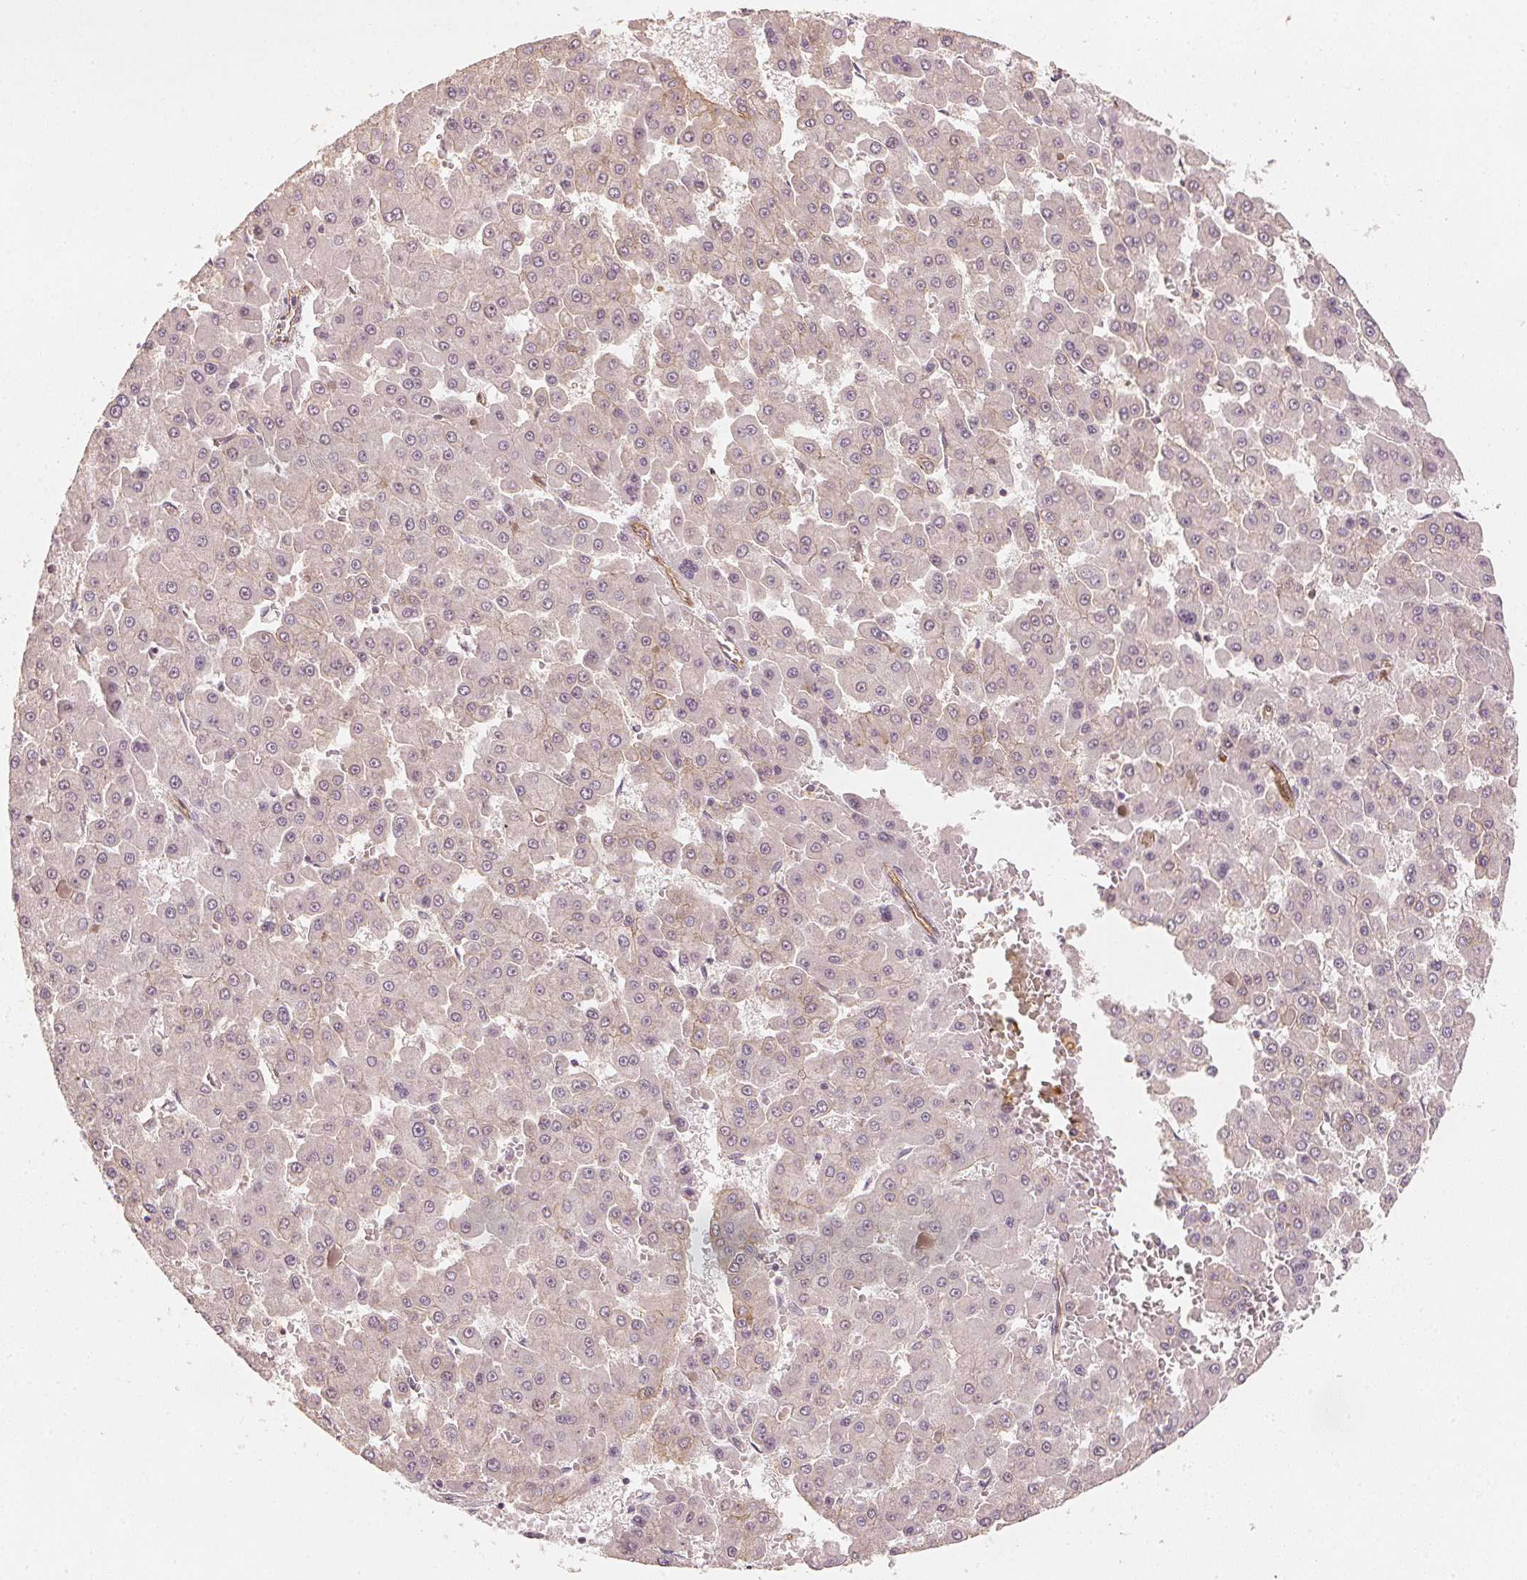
{"staining": {"intensity": "negative", "quantity": "none", "location": "none"}, "tissue": "liver cancer", "cell_type": "Tumor cells", "image_type": "cancer", "snomed": [{"axis": "morphology", "description": "Carcinoma, Hepatocellular, NOS"}, {"axis": "topography", "description": "Liver"}], "caption": "Immunohistochemical staining of liver cancer (hepatocellular carcinoma) reveals no significant positivity in tumor cells.", "gene": "CIB1", "patient": {"sex": "male", "age": 78}}